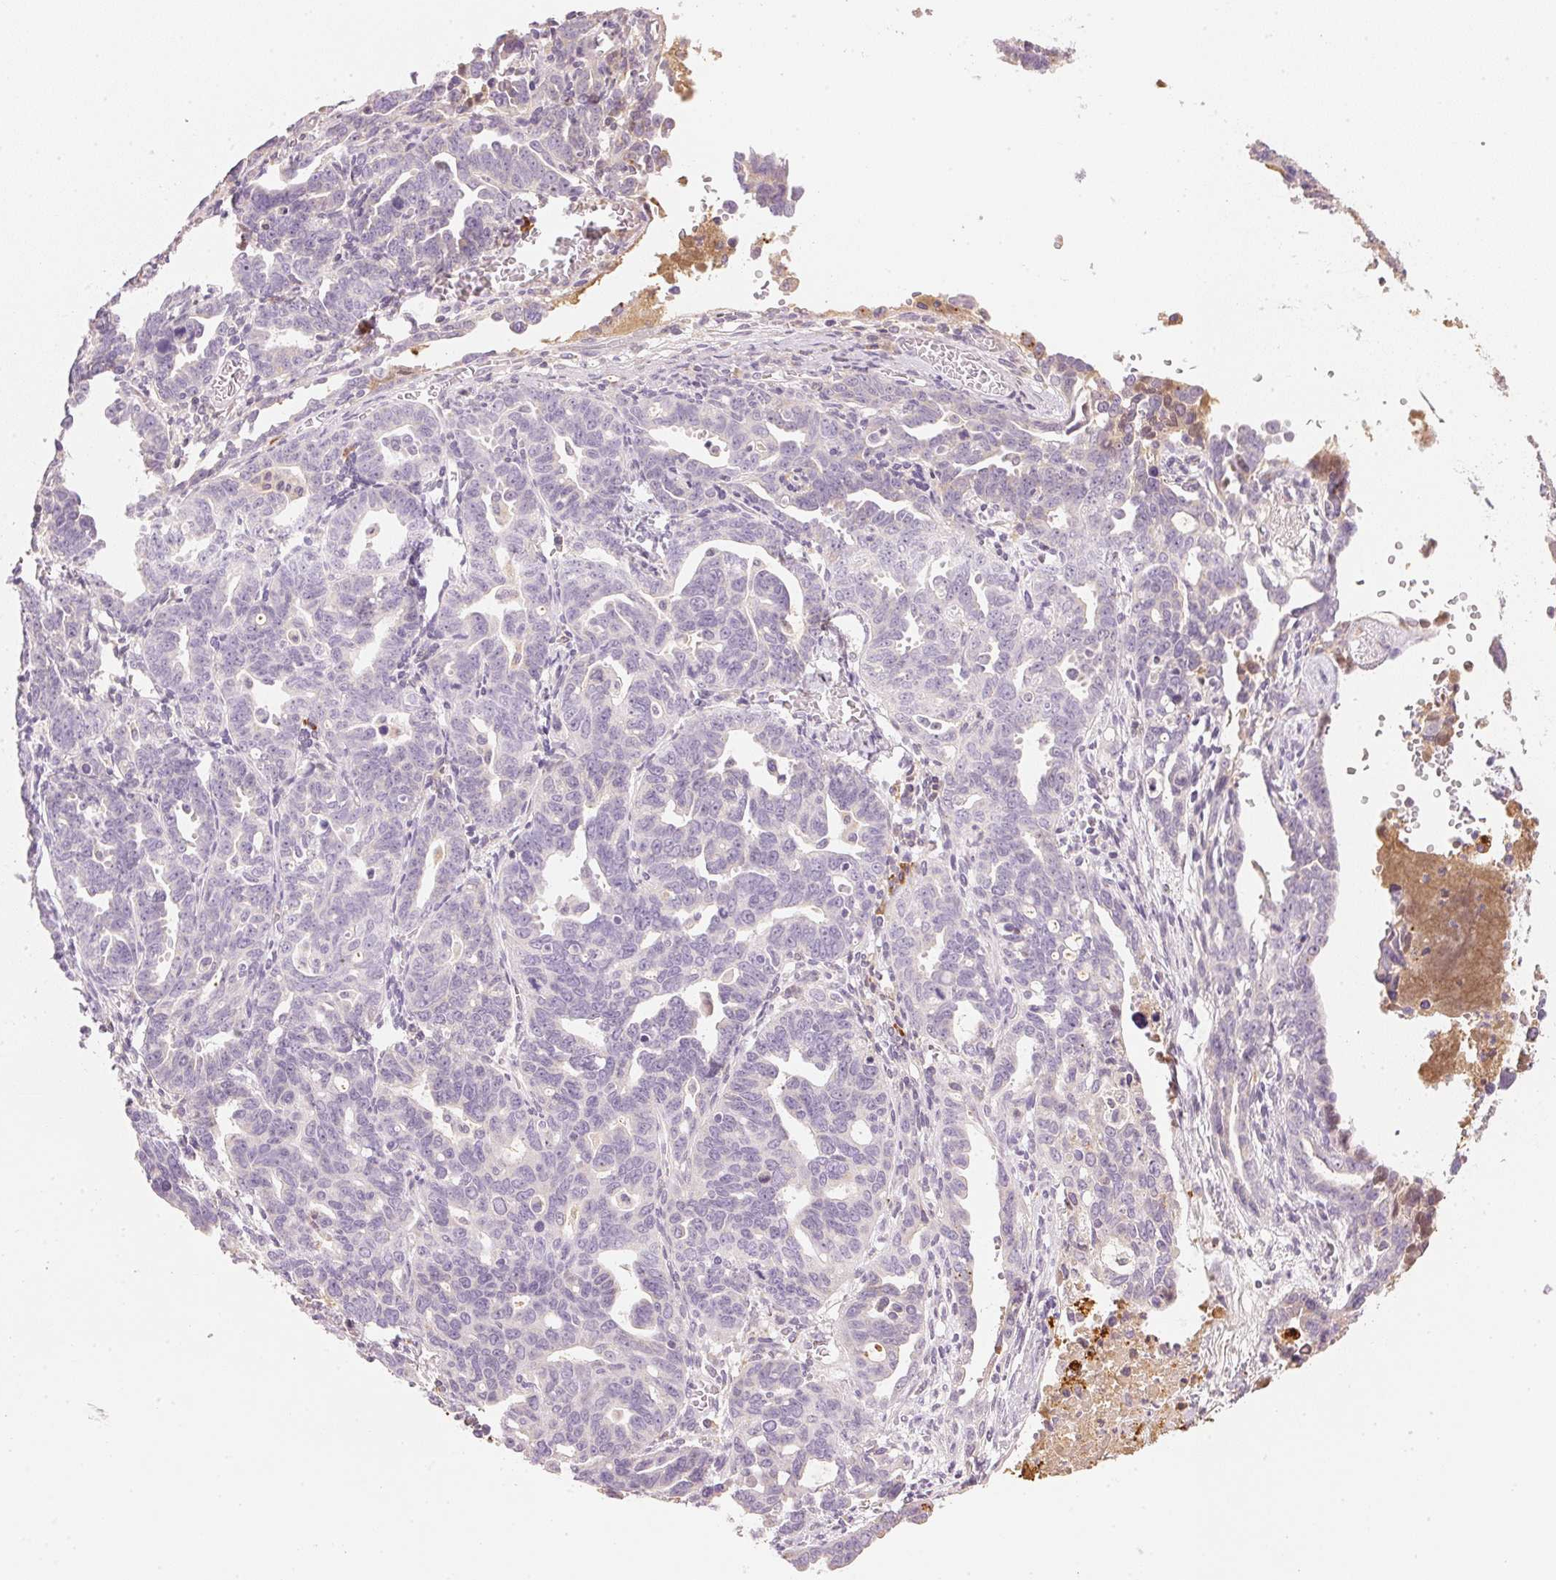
{"staining": {"intensity": "negative", "quantity": "none", "location": "none"}, "tissue": "ovarian cancer", "cell_type": "Tumor cells", "image_type": "cancer", "snomed": [{"axis": "morphology", "description": "Cystadenocarcinoma, serous, NOS"}, {"axis": "topography", "description": "Ovary"}], "caption": "DAB (3,3'-diaminobenzidine) immunohistochemical staining of ovarian cancer exhibits no significant positivity in tumor cells.", "gene": "RMDN2", "patient": {"sex": "female", "age": 69}}